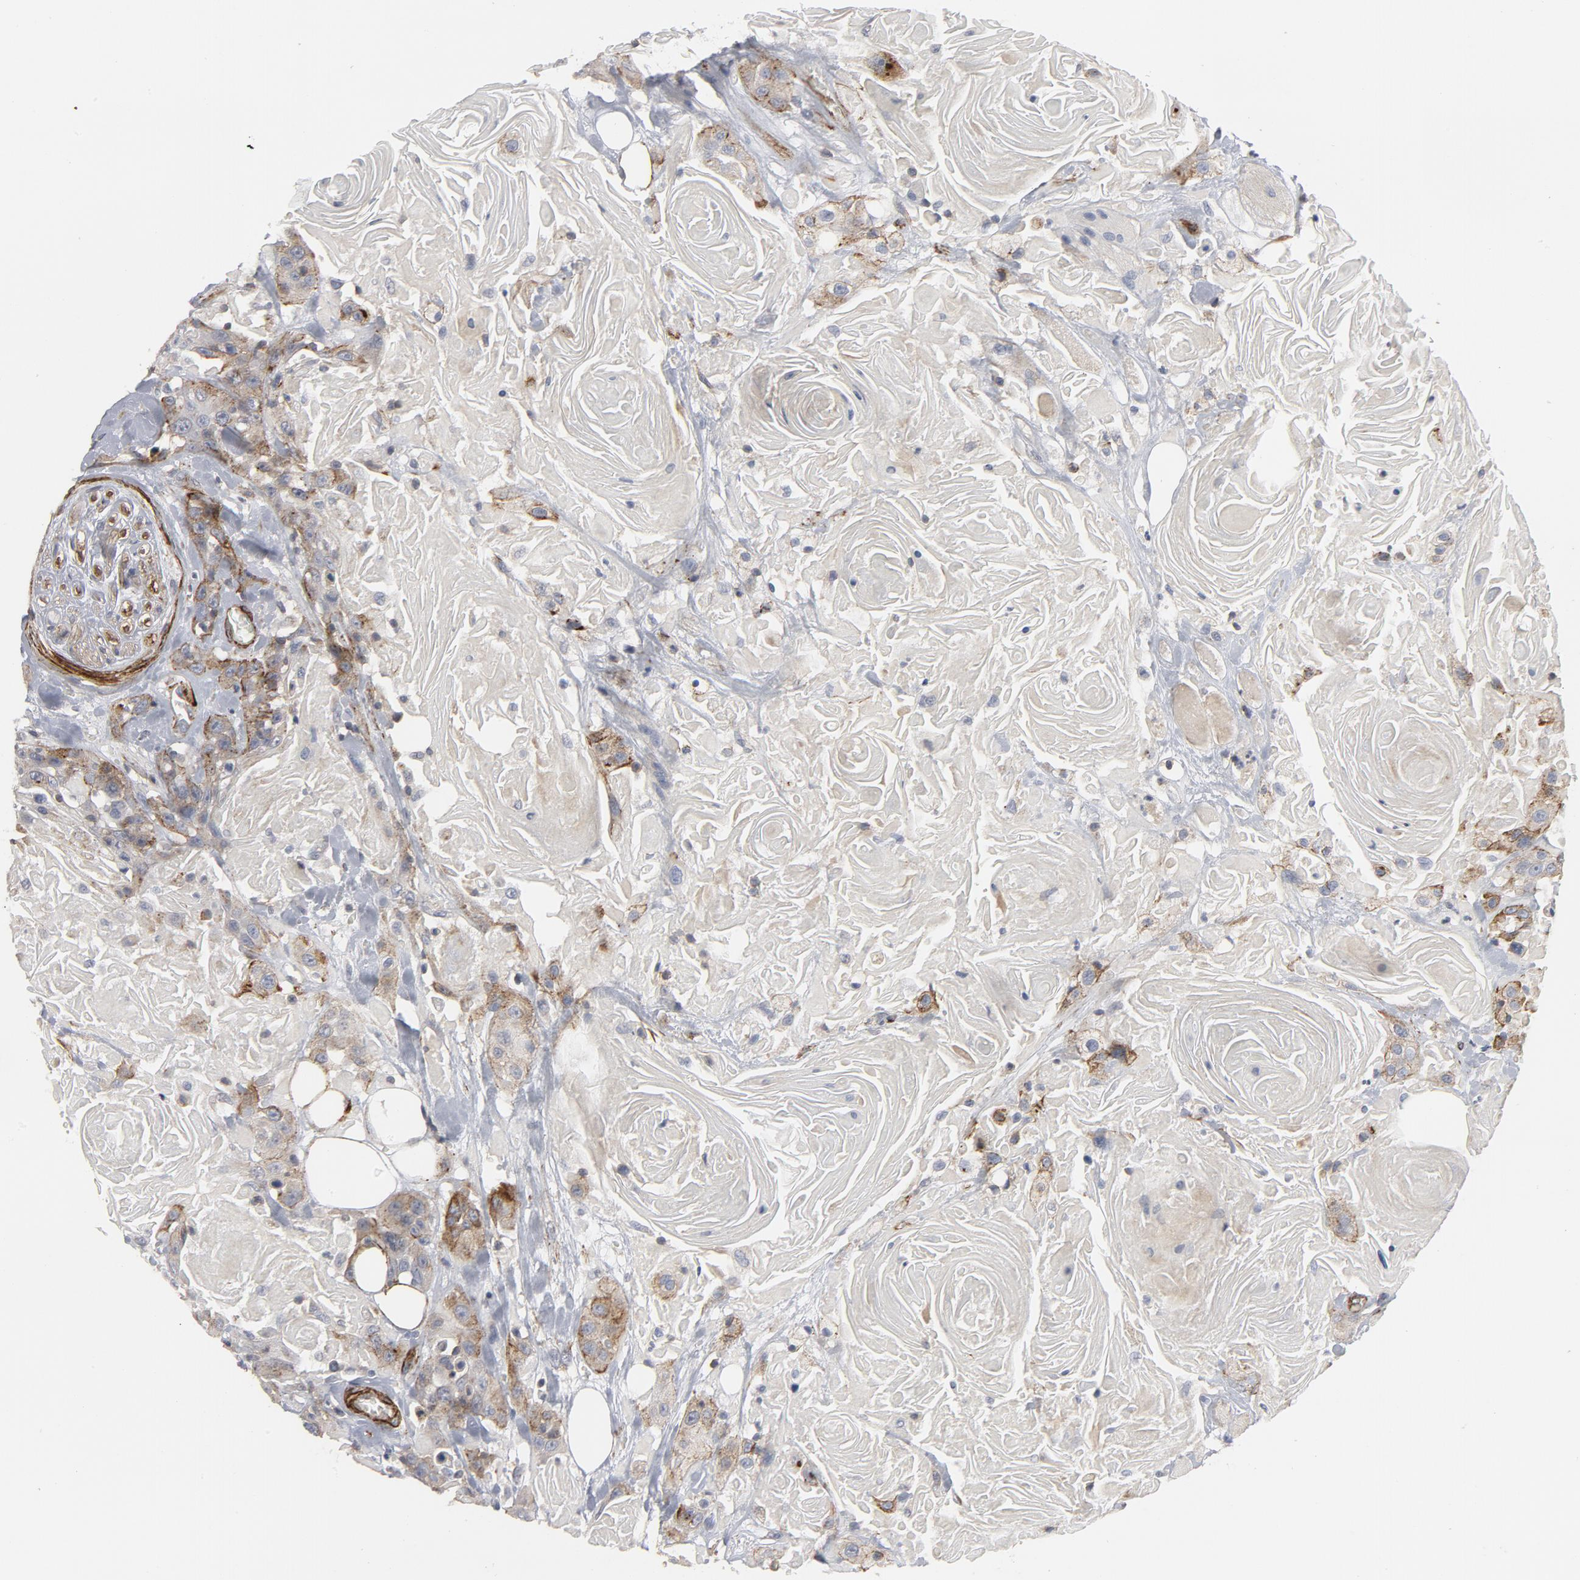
{"staining": {"intensity": "weak", "quantity": ">75%", "location": "cytoplasmic/membranous"}, "tissue": "head and neck cancer", "cell_type": "Tumor cells", "image_type": "cancer", "snomed": [{"axis": "morphology", "description": "Squamous cell carcinoma, NOS"}, {"axis": "topography", "description": "Head-Neck"}], "caption": "Protein staining shows weak cytoplasmic/membranous expression in approximately >75% of tumor cells in squamous cell carcinoma (head and neck). The protein is shown in brown color, while the nuclei are stained blue.", "gene": "GNG2", "patient": {"sex": "female", "age": 84}}